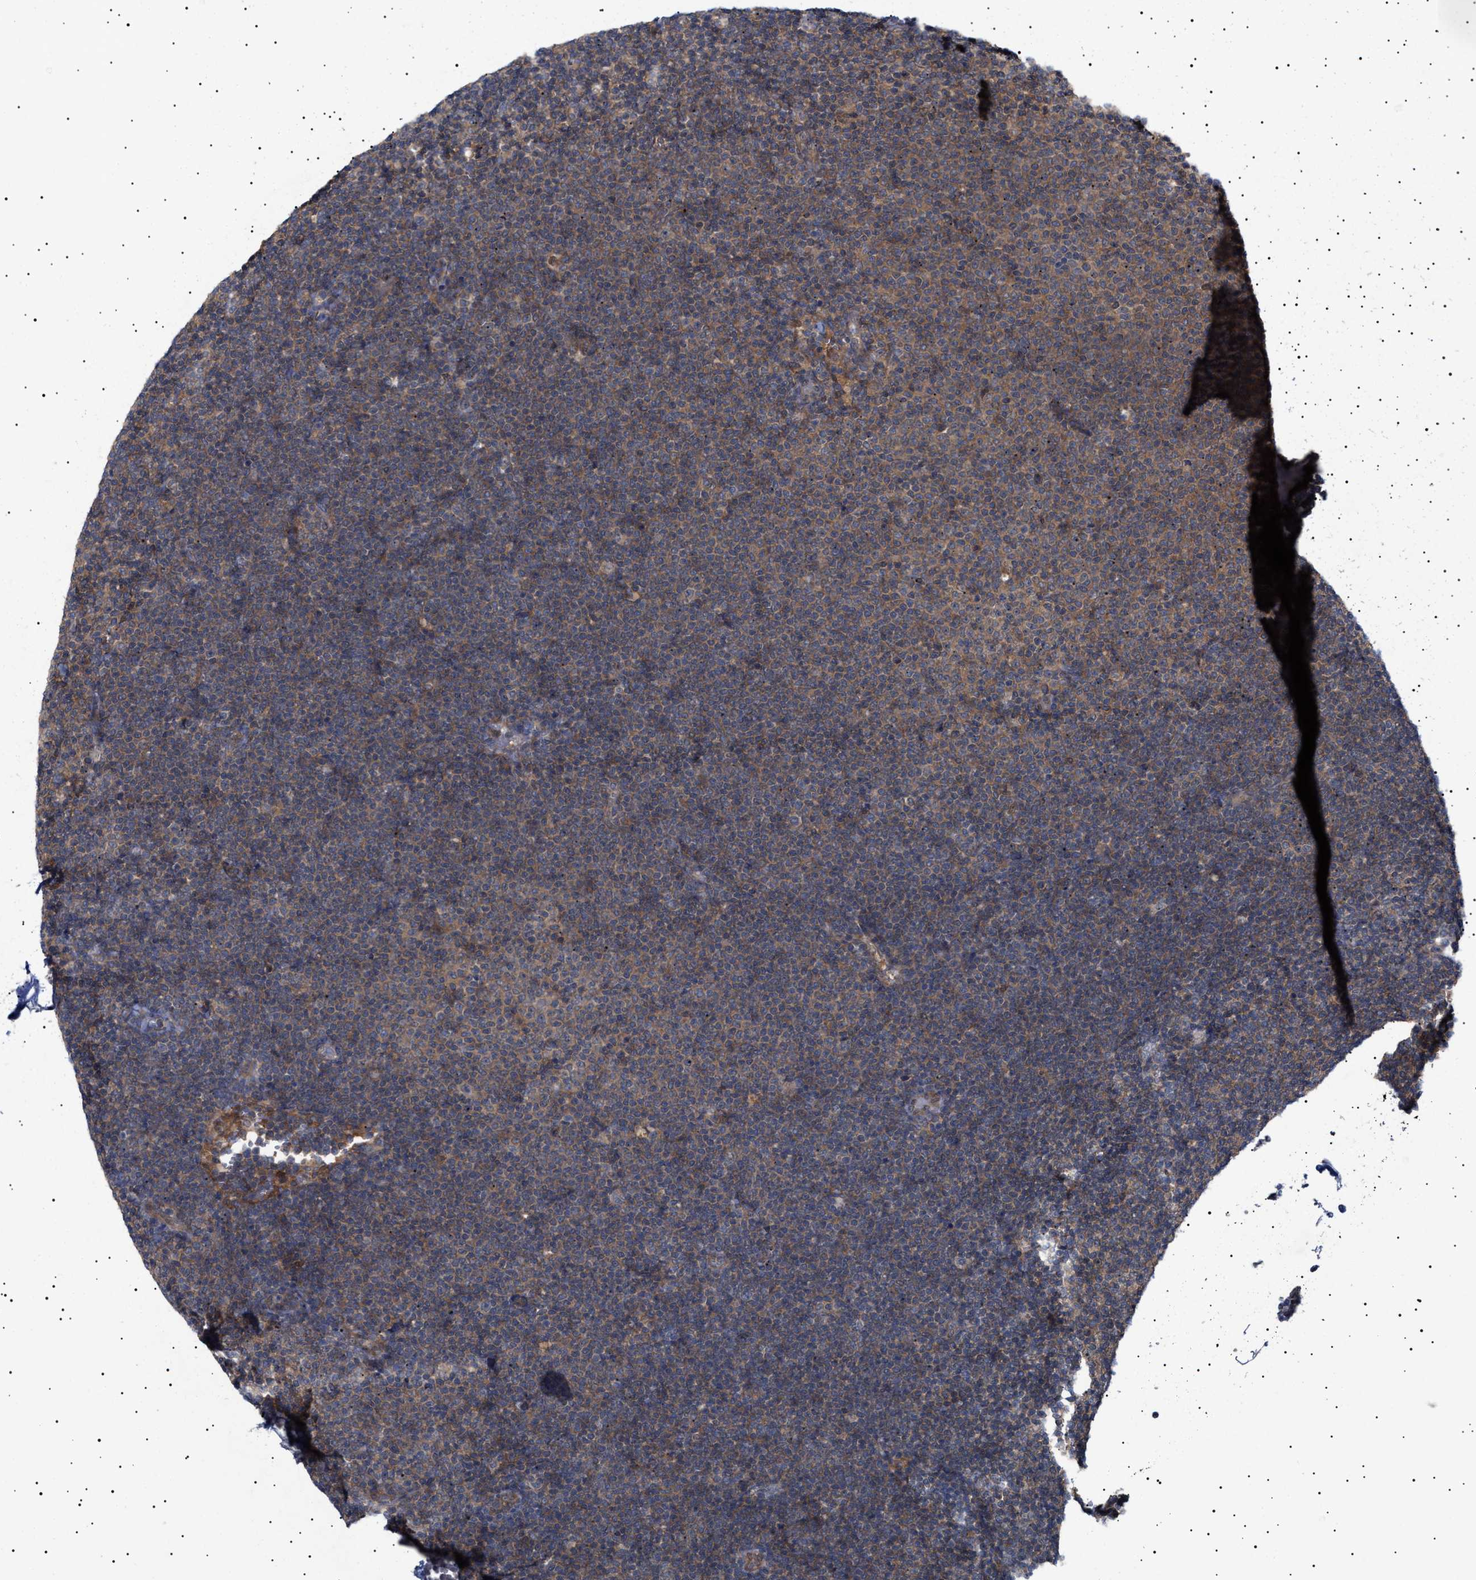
{"staining": {"intensity": "weak", "quantity": "25%-75%", "location": "cytoplasmic/membranous"}, "tissue": "lymphoma", "cell_type": "Tumor cells", "image_type": "cancer", "snomed": [{"axis": "morphology", "description": "Malignant lymphoma, non-Hodgkin's type, Low grade"}, {"axis": "topography", "description": "Lymph node"}], "caption": "The histopathology image displays staining of low-grade malignant lymphoma, non-Hodgkin's type, revealing weak cytoplasmic/membranous protein staining (brown color) within tumor cells.", "gene": "NPLOC4", "patient": {"sex": "female", "age": 53}}